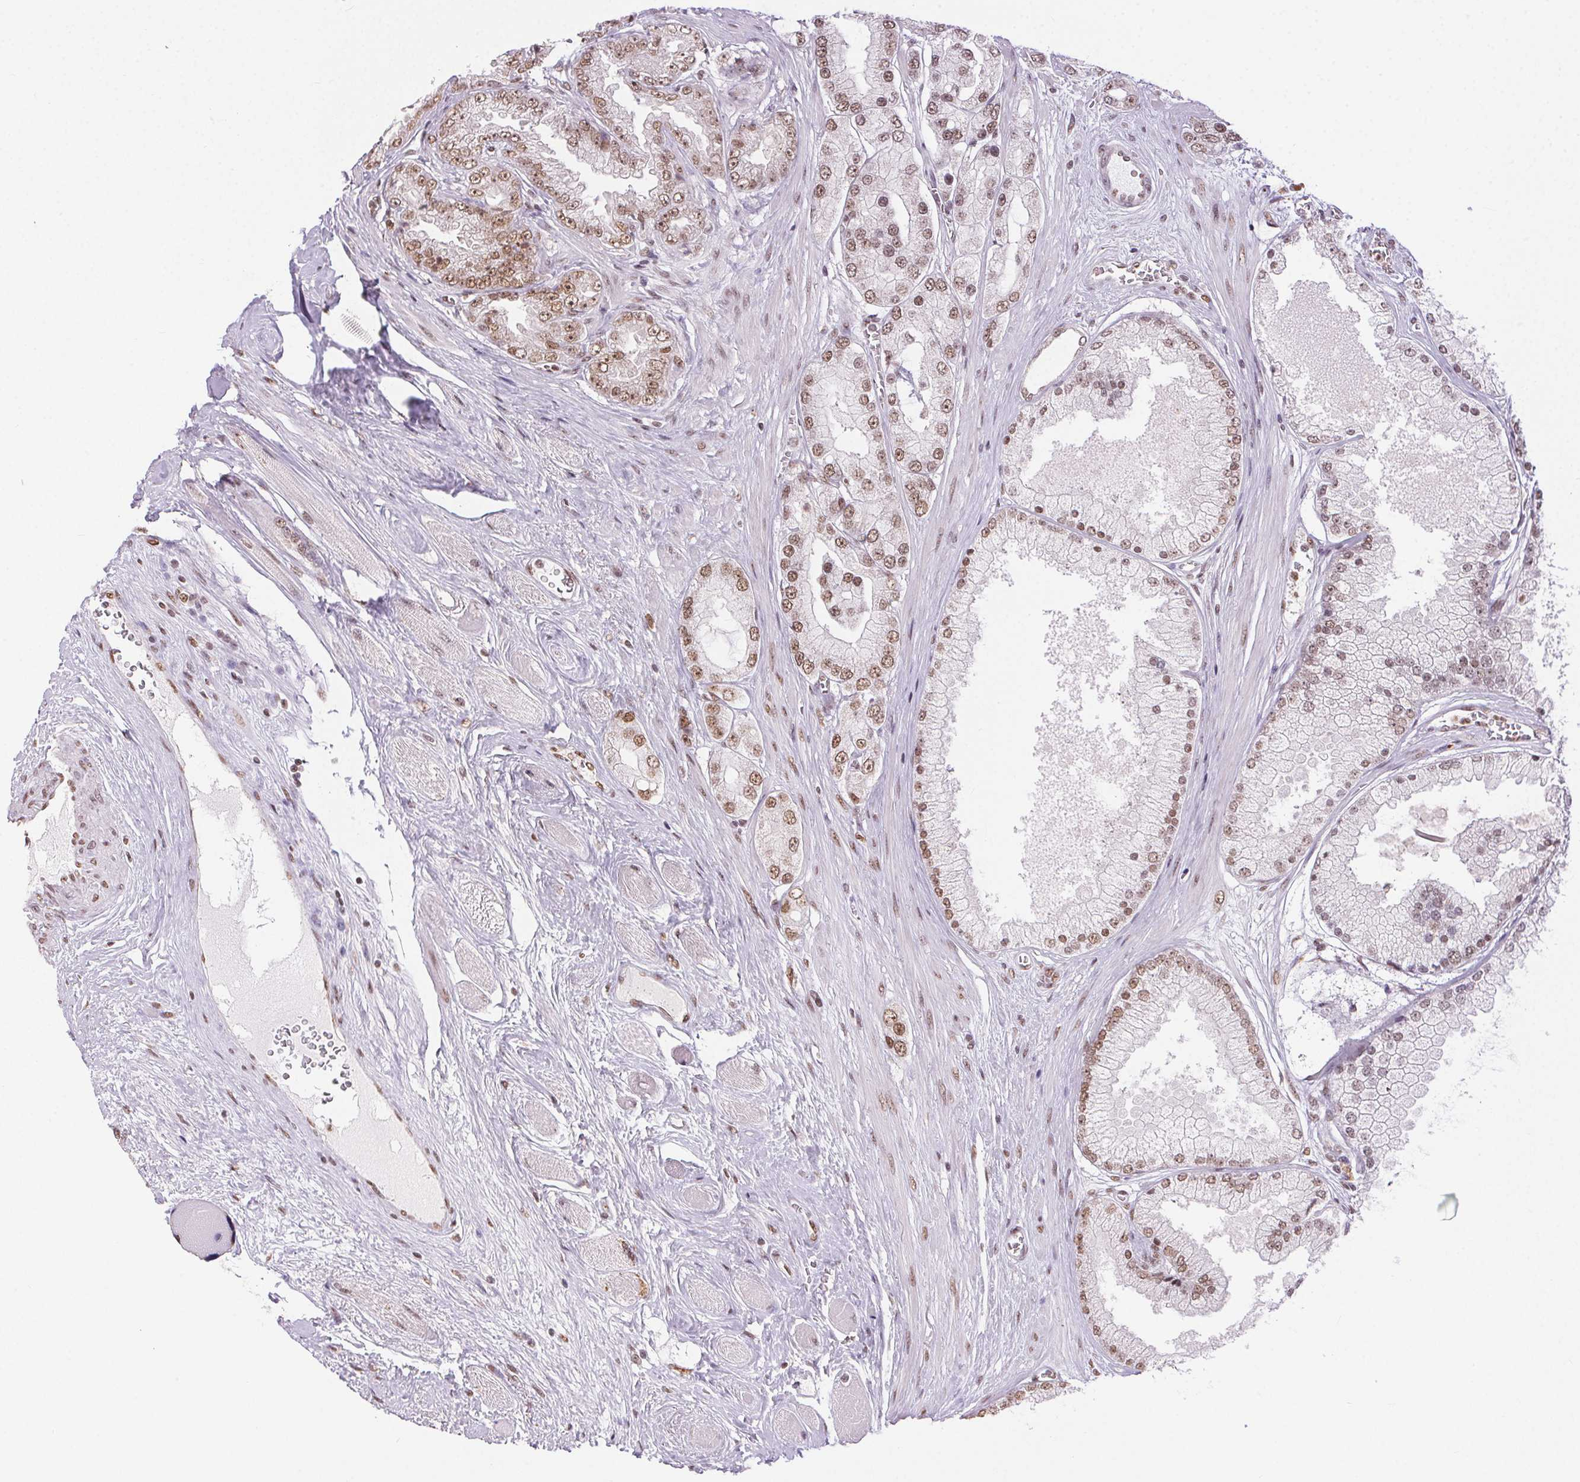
{"staining": {"intensity": "moderate", "quantity": "25%-75%", "location": "nuclear"}, "tissue": "prostate cancer", "cell_type": "Tumor cells", "image_type": "cancer", "snomed": [{"axis": "morphology", "description": "Adenocarcinoma, High grade"}, {"axis": "topography", "description": "Prostate"}], "caption": "Protein analysis of prostate high-grade adenocarcinoma tissue demonstrates moderate nuclear positivity in approximately 25%-75% of tumor cells.", "gene": "NFE2L1", "patient": {"sex": "male", "age": 67}}